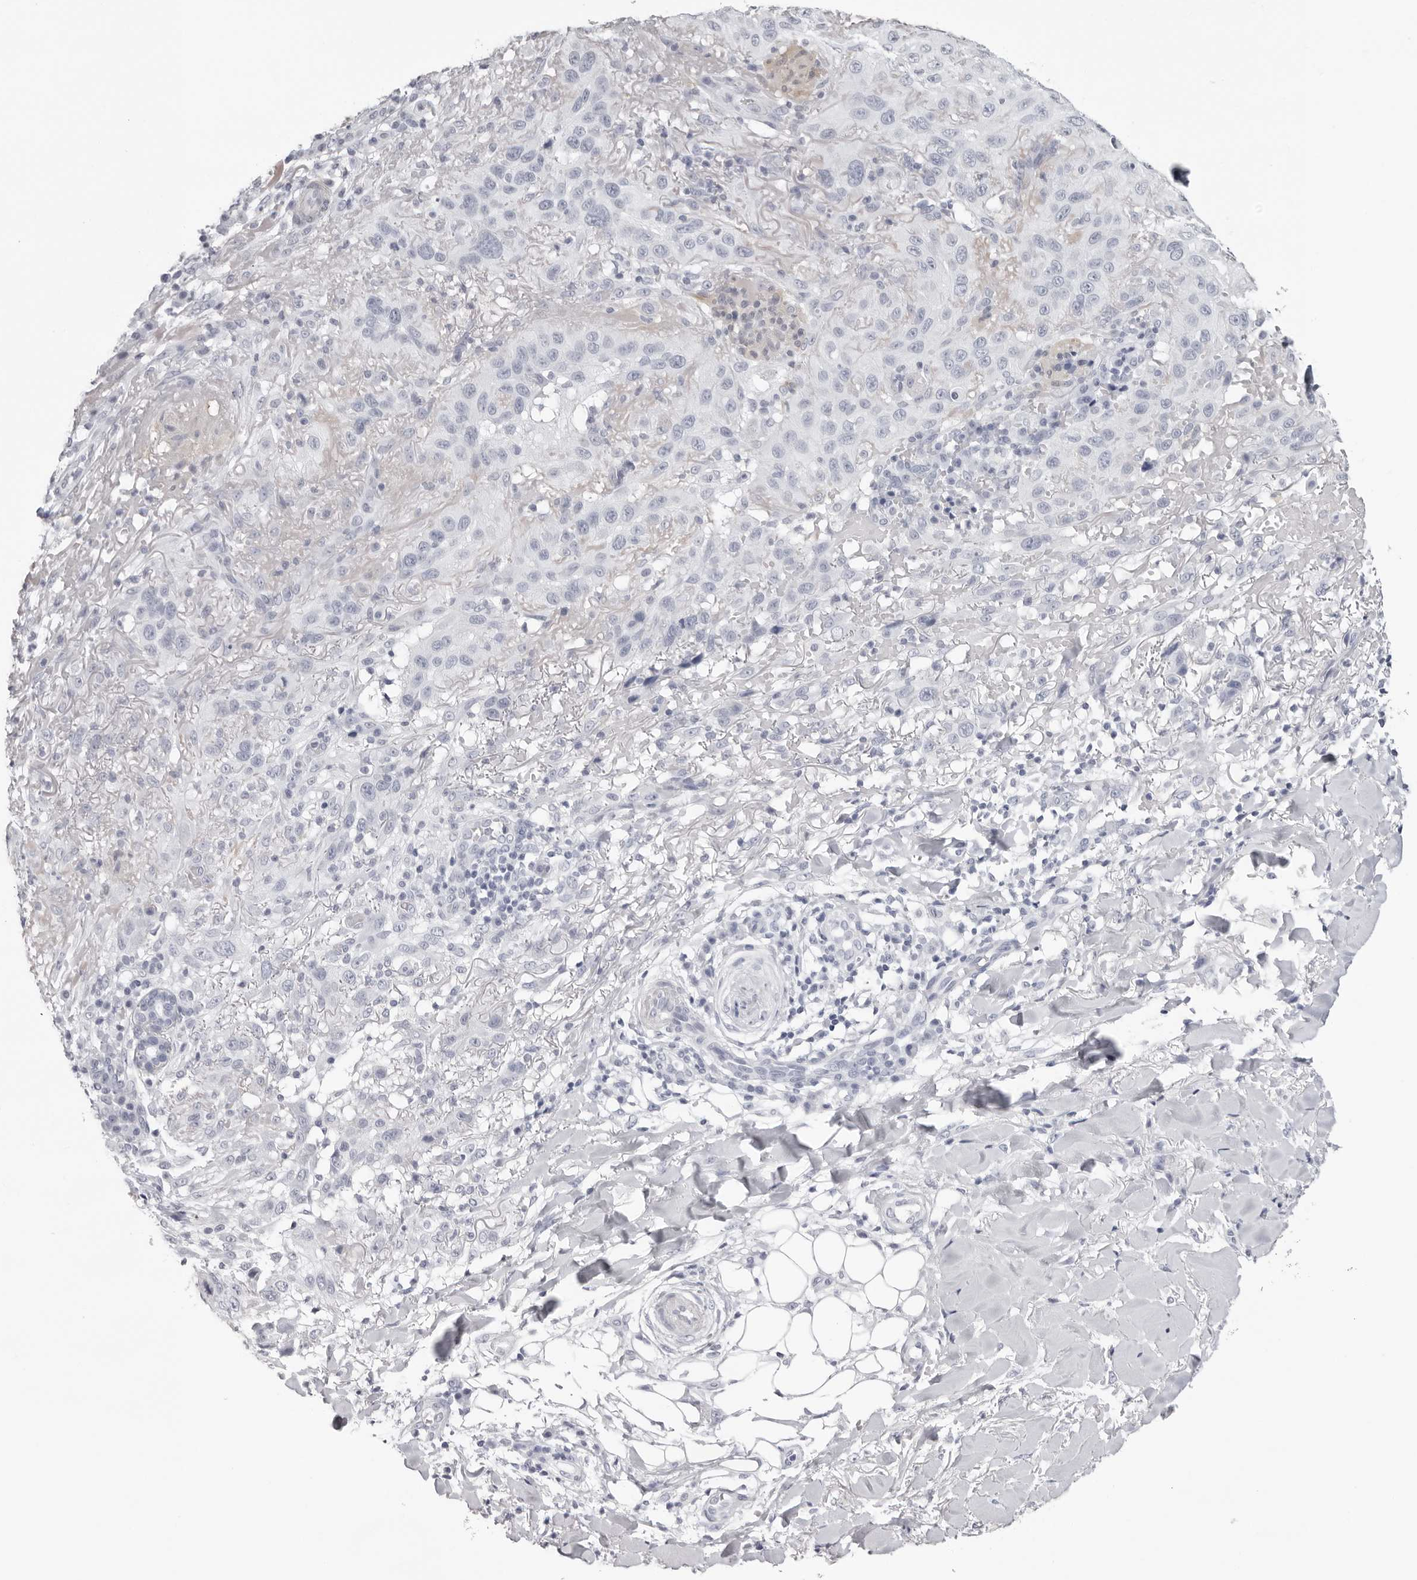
{"staining": {"intensity": "negative", "quantity": "none", "location": "none"}, "tissue": "skin cancer", "cell_type": "Tumor cells", "image_type": "cancer", "snomed": [{"axis": "morphology", "description": "Normal tissue, NOS"}, {"axis": "morphology", "description": "Squamous cell carcinoma, NOS"}, {"axis": "topography", "description": "Skin"}], "caption": "This is an immunohistochemistry histopathology image of skin cancer (squamous cell carcinoma). There is no expression in tumor cells.", "gene": "INSL3", "patient": {"sex": "female", "age": 96}}